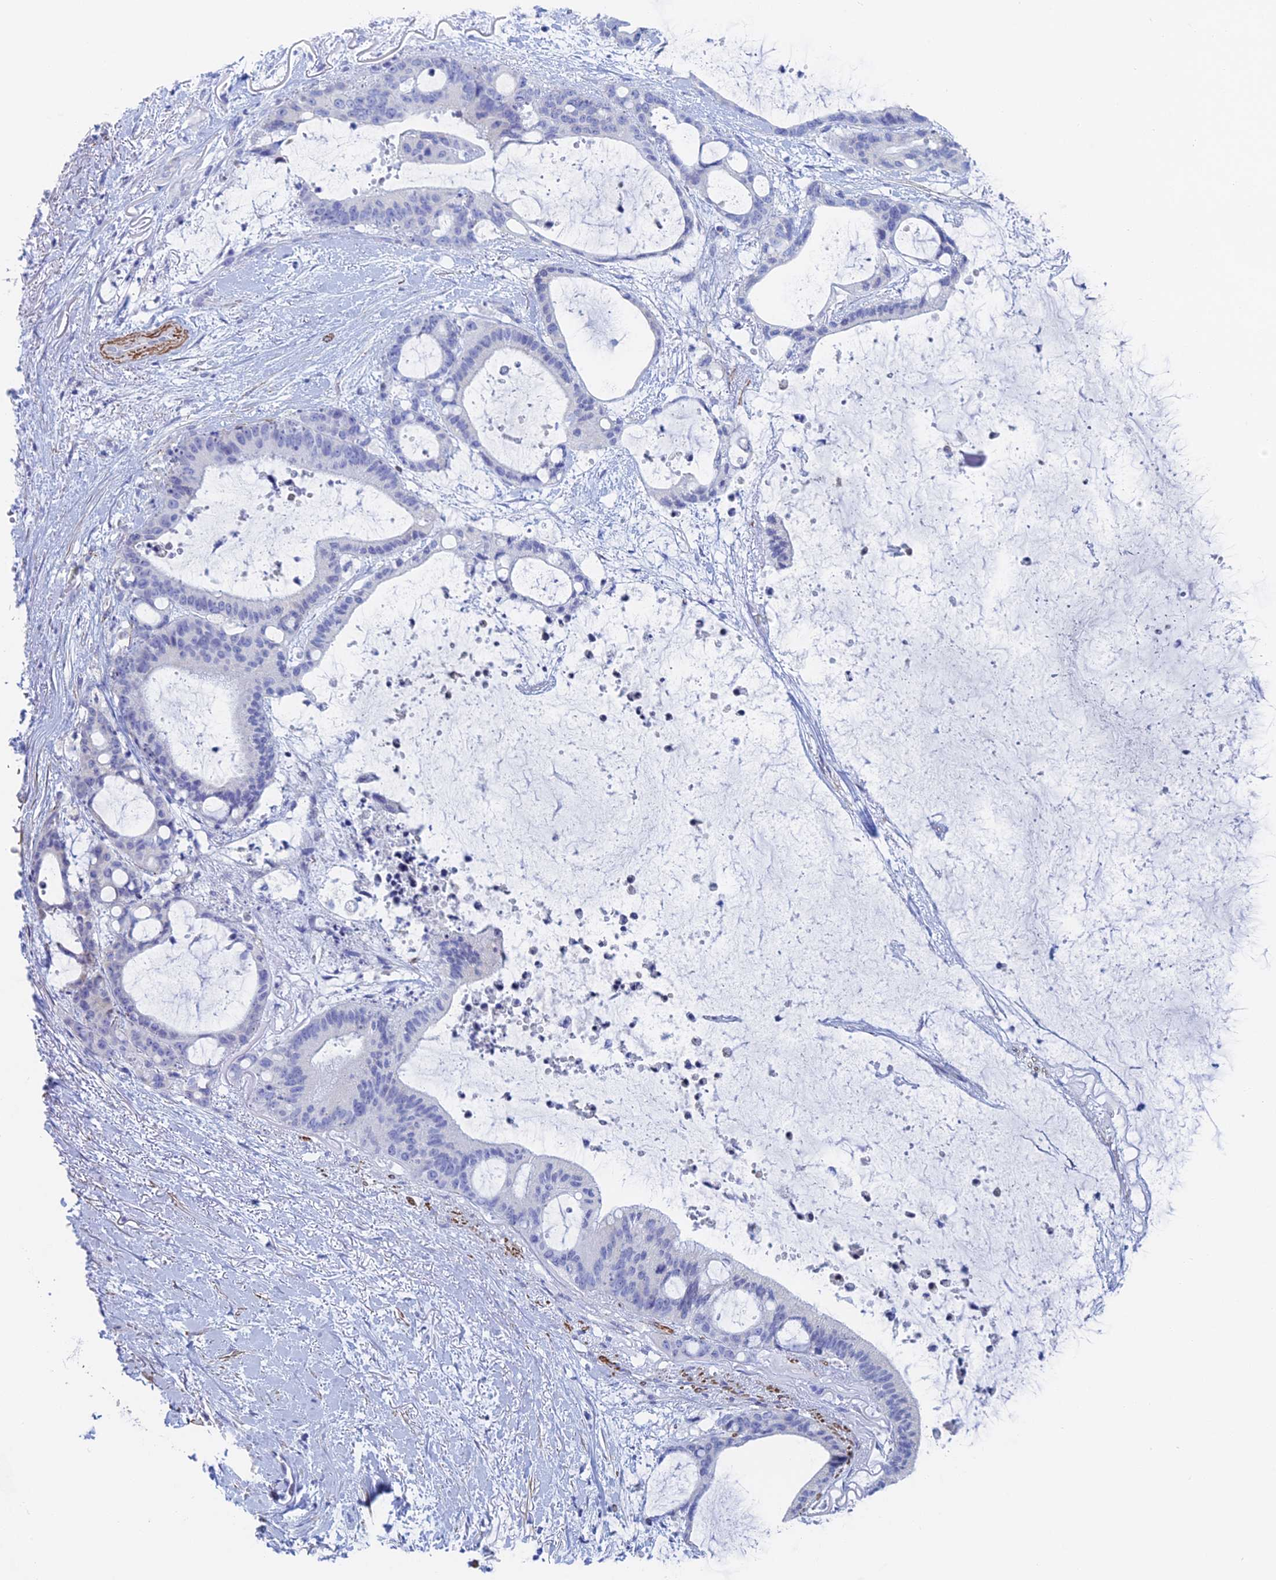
{"staining": {"intensity": "negative", "quantity": "none", "location": "none"}, "tissue": "liver cancer", "cell_type": "Tumor cells", "image_type": "cancer", "snomed": [{"axis": "morphology", "description": "Normal tissue, NOS"}, {"axis": "morphology", "description": "Cholangiocarcinoma"}, {"axis": "topography", "description": "Liver"}, {"axis": "topography", "description": "Peripheral nerve tissue"}], "caption": "Immunohistochemical staining of liver cholangiocarcinoma reveals no significant staining in tumor cells.", "gene": "KCNK18", "patient": {"sex": "female", "age": 73}}